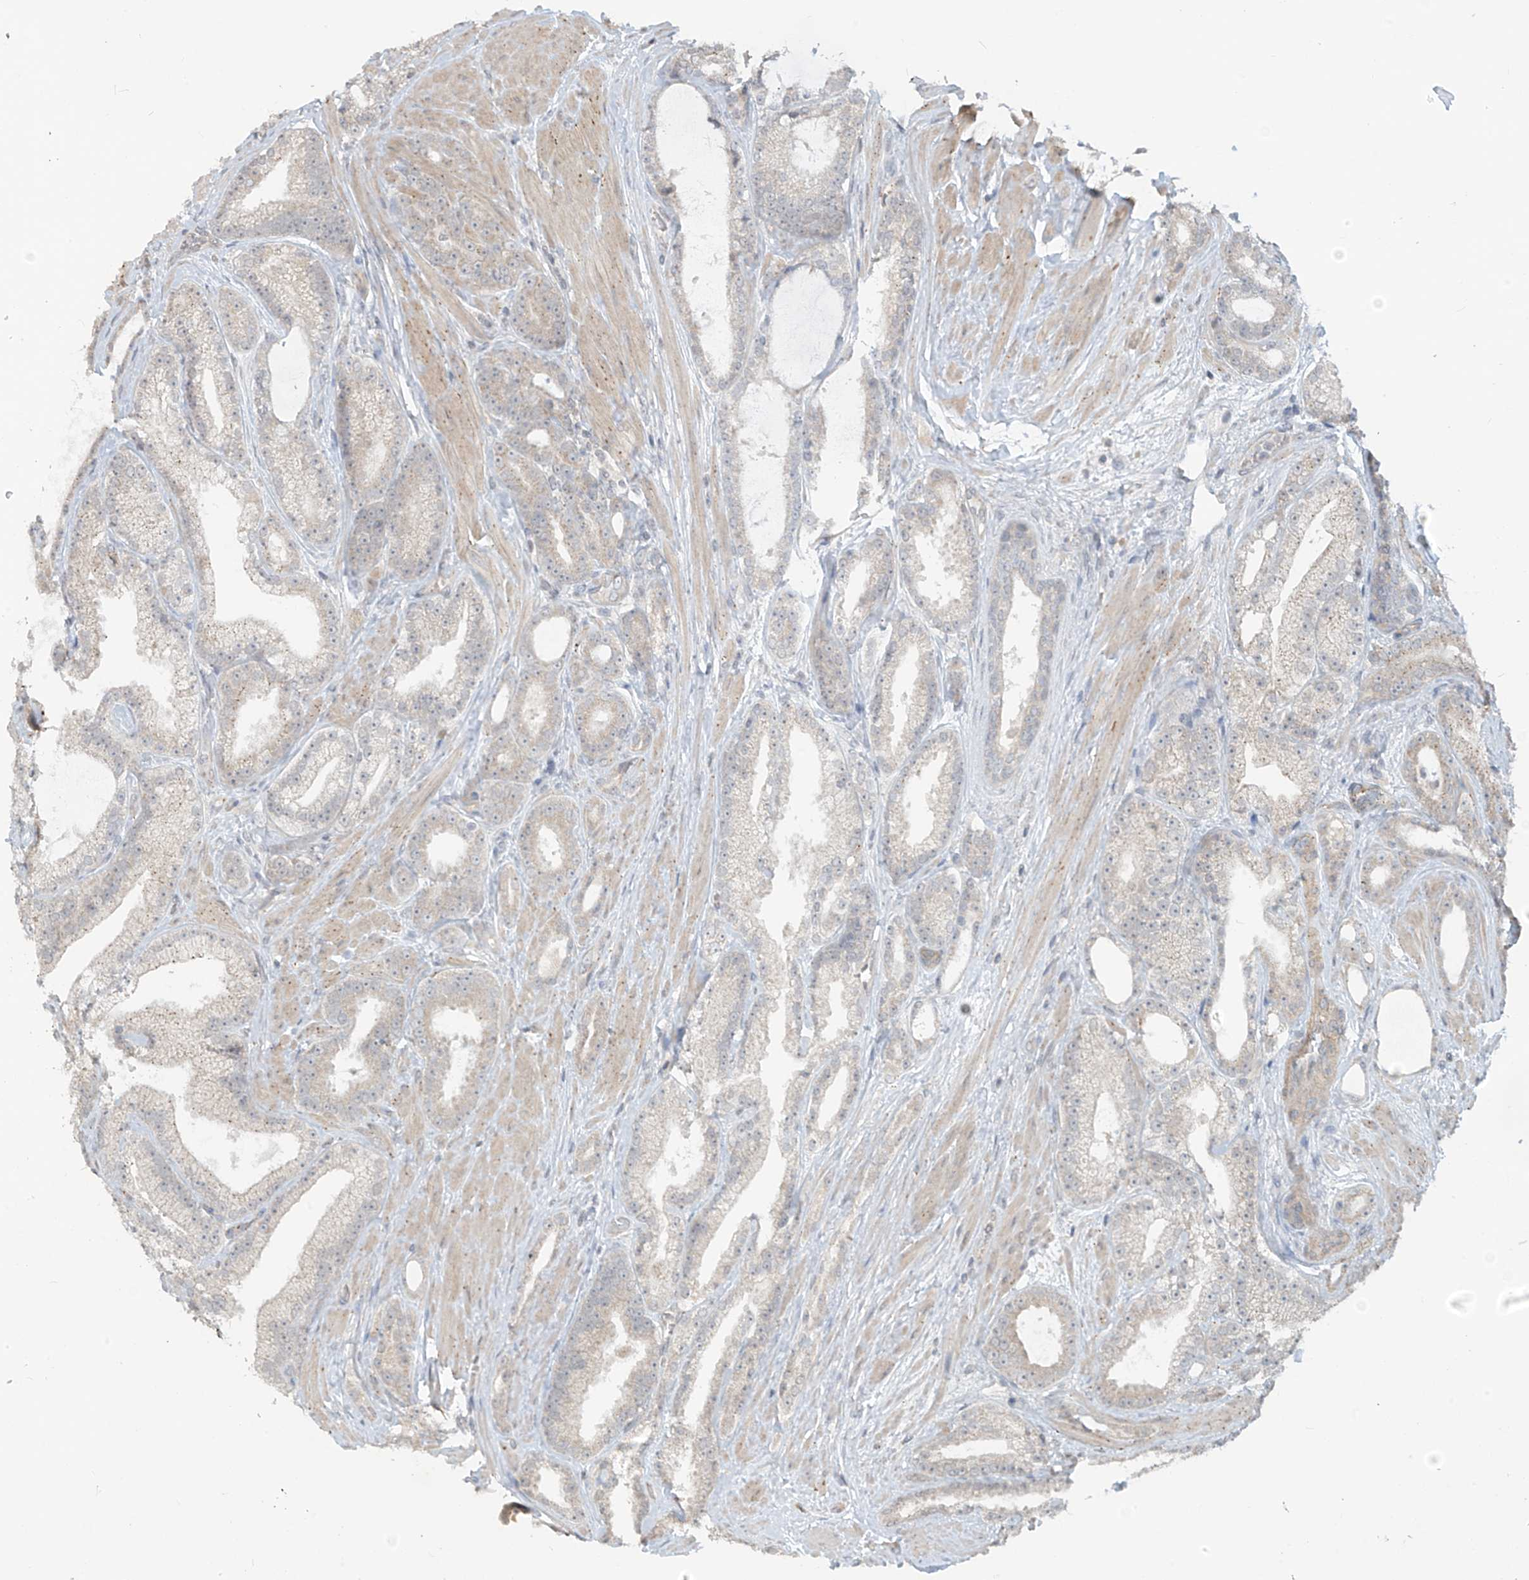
{"staining": {"intensity": "weak", "quantity": "<25%", "location": "cytoplasmic/membranous"}, "tissue": "prostate cancer", "cell_type": "Tumor cells", "image_type": "cancer", "snomed": [{"axis": "morphology", "description": "Adenocarcinoma, High grade"}, {"axis": "topography", "description": "Prostate"}], "caption": "Immunohistochemistry (IHC) micrograph of neoplastic tissue: adenocarcinoma (high-grade) (prostate) stained with DAB (3,3'-diaminobenzidine) demonstrates no significant protein expression in tumor cells.", "gene": "DGKQ", "patient": {"sex": "male", "age": 60}}